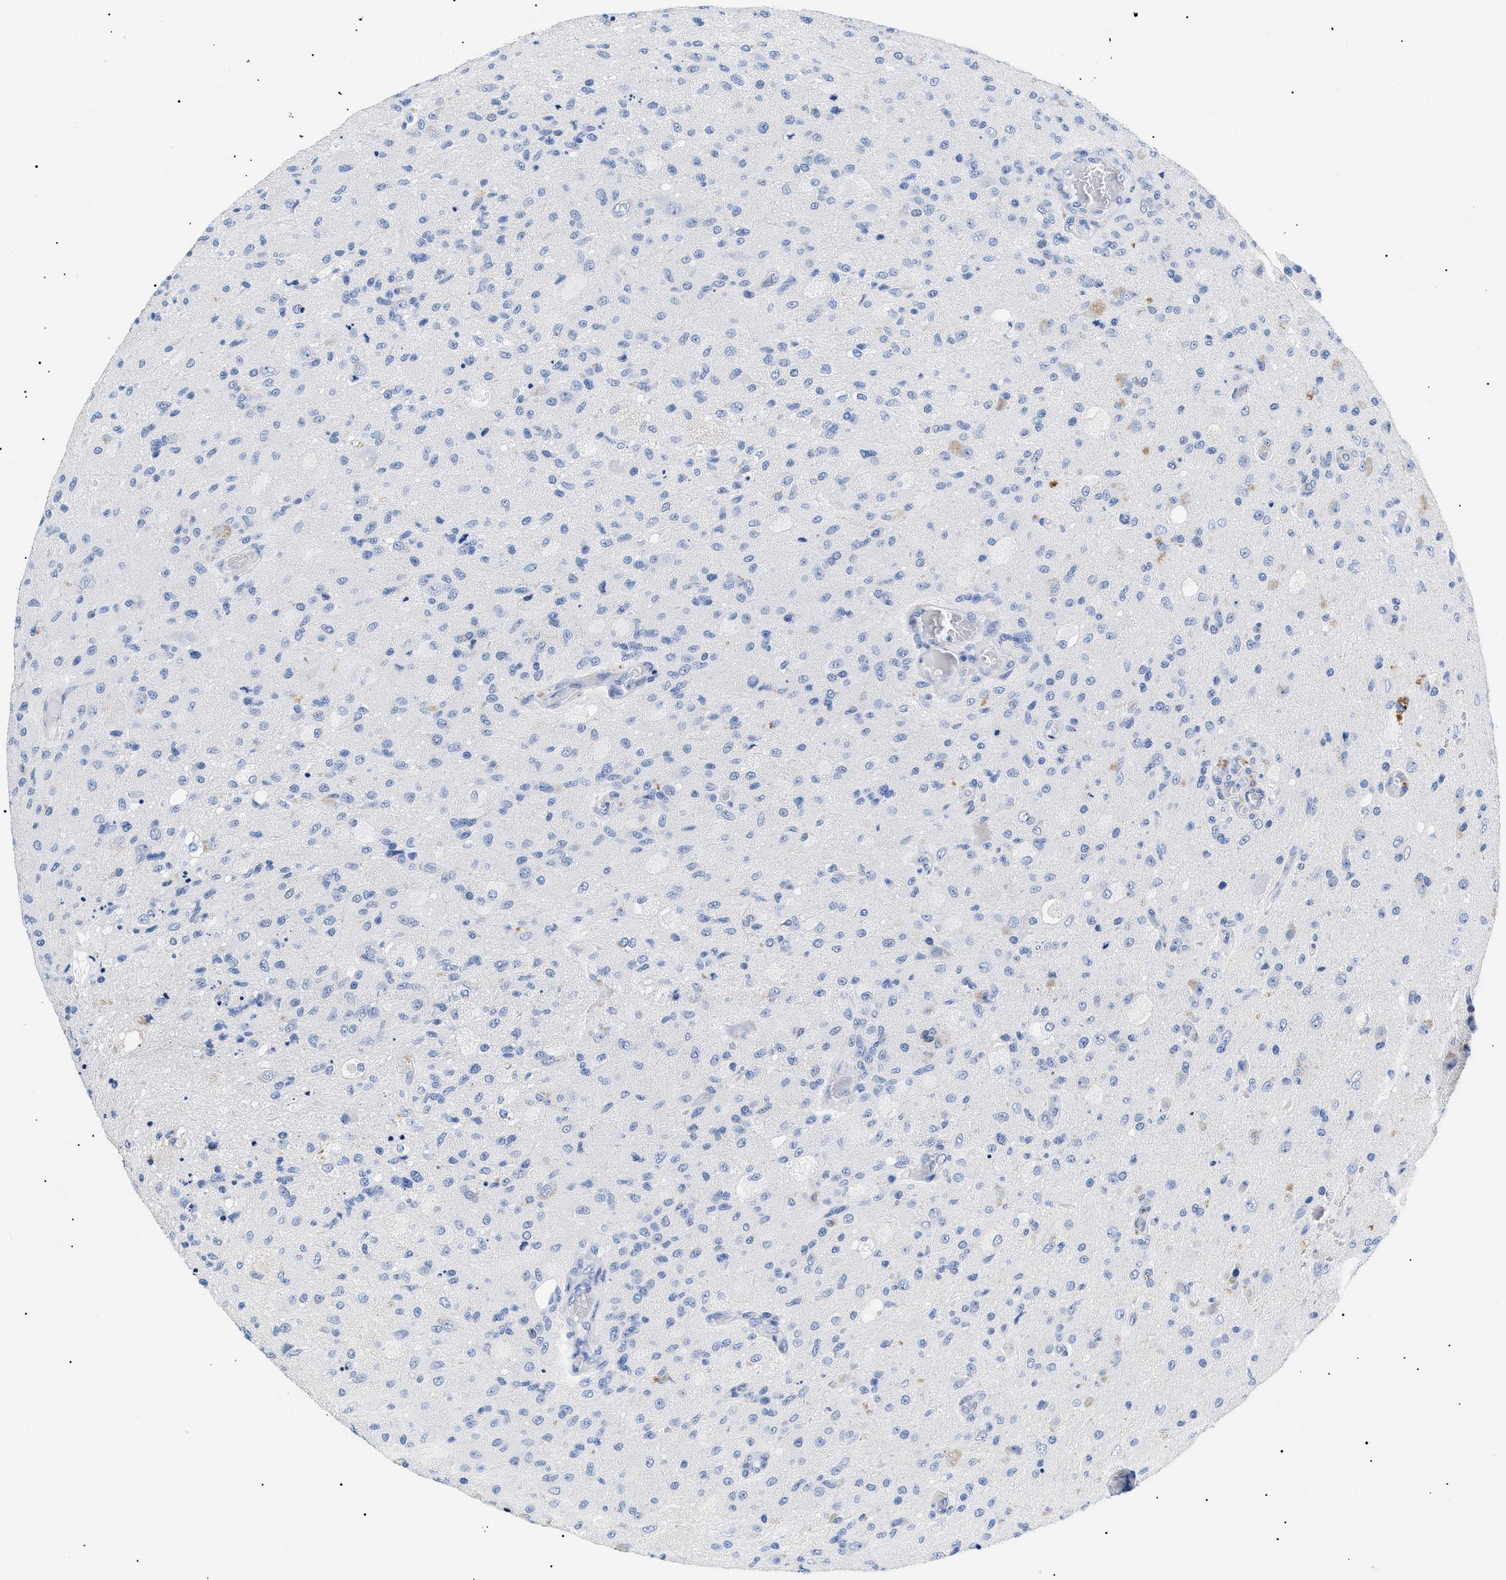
{"staining": {"intensity": "negative", "quantity": "none", "location": "none"}, "tissue": "glioma", "cell_type": "Tumor cells", "image_type": "cancer", "snomed": [{"axis": "morphology", "description": "Normal tissue, NOS"}, {"axis": "morphology", "description": "Glioma, malignant, High grade"}, {"axis": "topography", "description": "Cerebral cortex"}], "caption": "The photomicrograph reveals no staining of tumor cells in glioma. (DAB IHC with hematoxylin counter stain).", "gene": "ACKR1", "patient": {"sex": "male", "age": 77}}